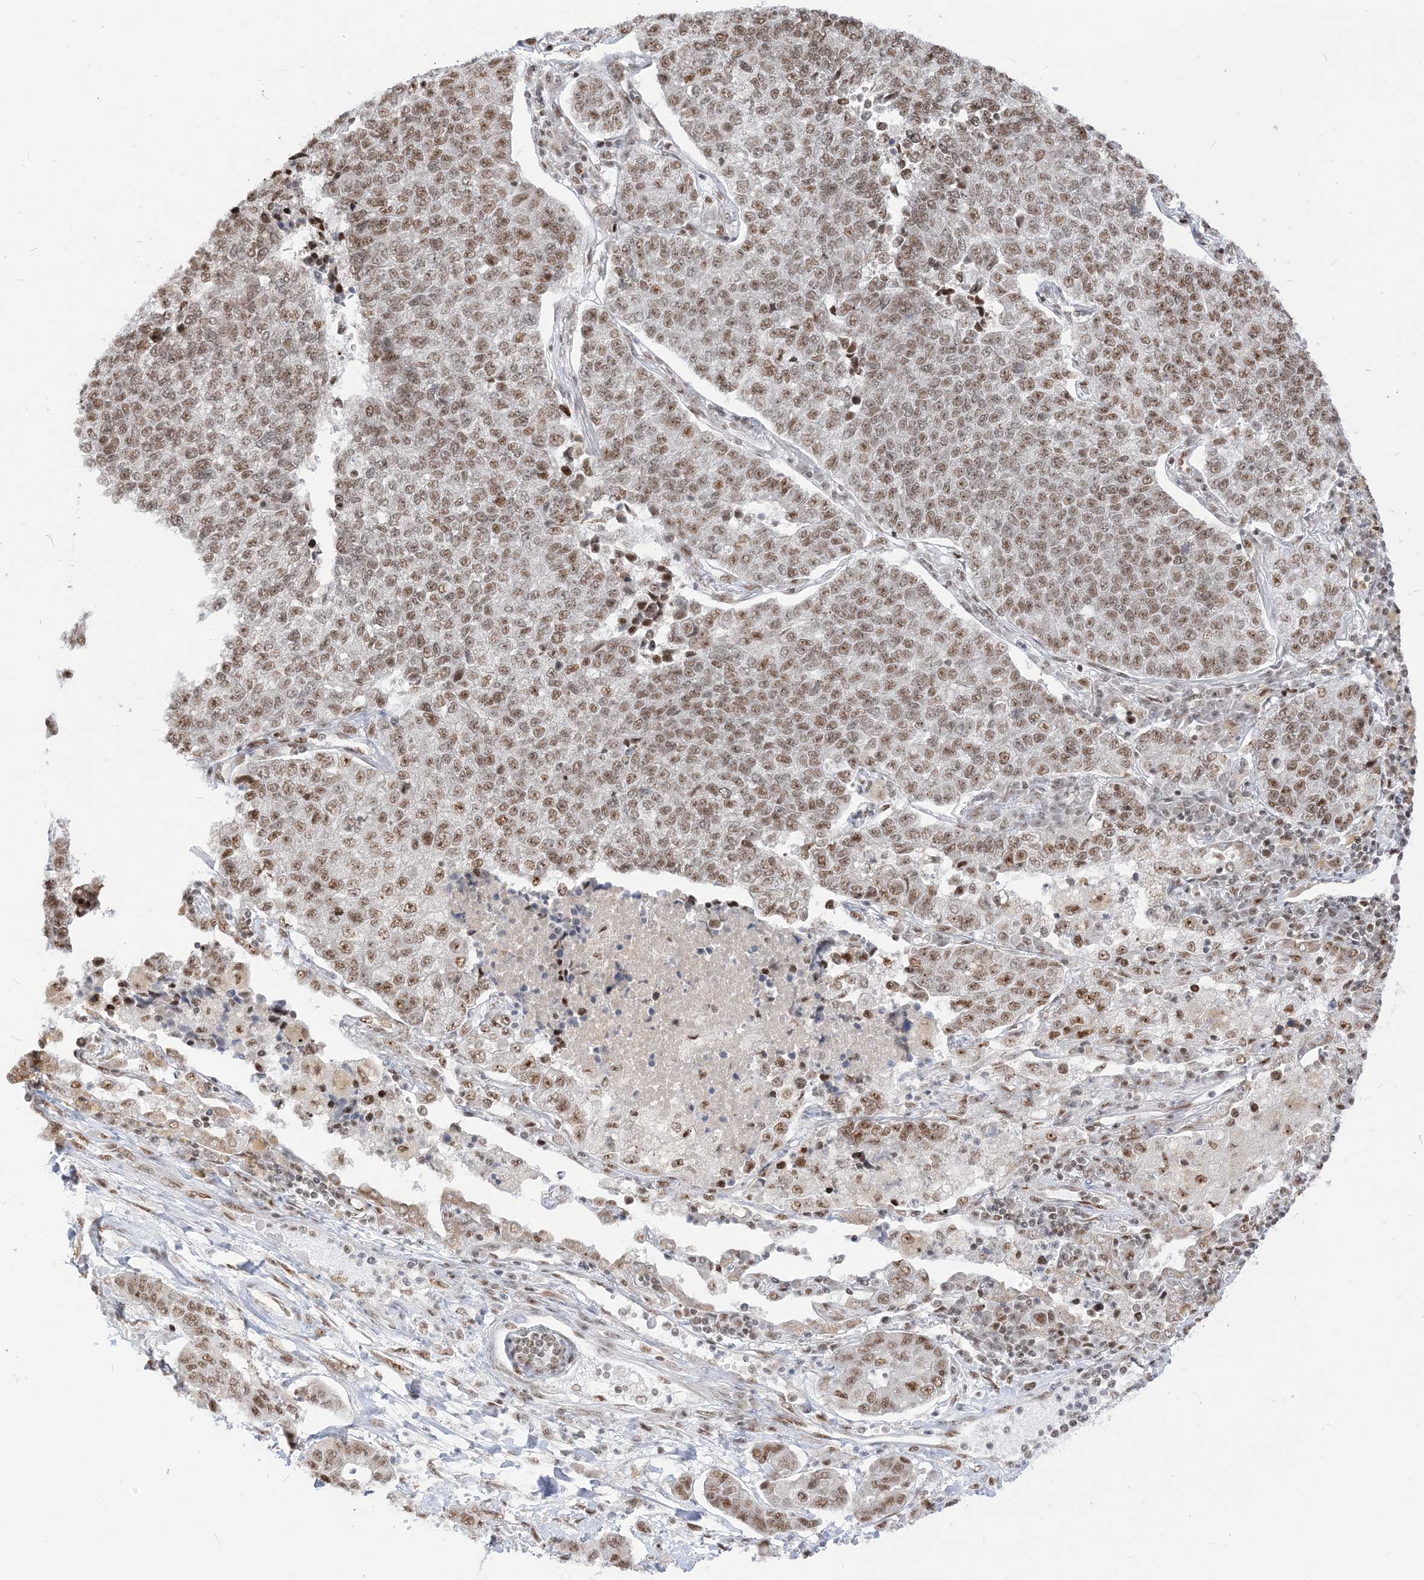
{"staining": {"intensity": "moderate", "quantity": ">75%", "location": "nuclear"}, "tissue": "lung cancer", "cell_type": "Tumor cells", "image_type": "cancer", "snomed": [{"axis": "morphology", "description": "Adenocarcinoma, NOS"}, {"axis": "topography", "description": "Lung"}], "caption": "Immunohistochemical staining of lung adenocarcinoma exhibits medium levels of moderate nuclear expression in approximately >75% of tumor cells. (Brightfield microscopy of DAB IHC at high magnification).", "gene": "ARGLU1", "patient": {"sex": "male", "age": 49}}